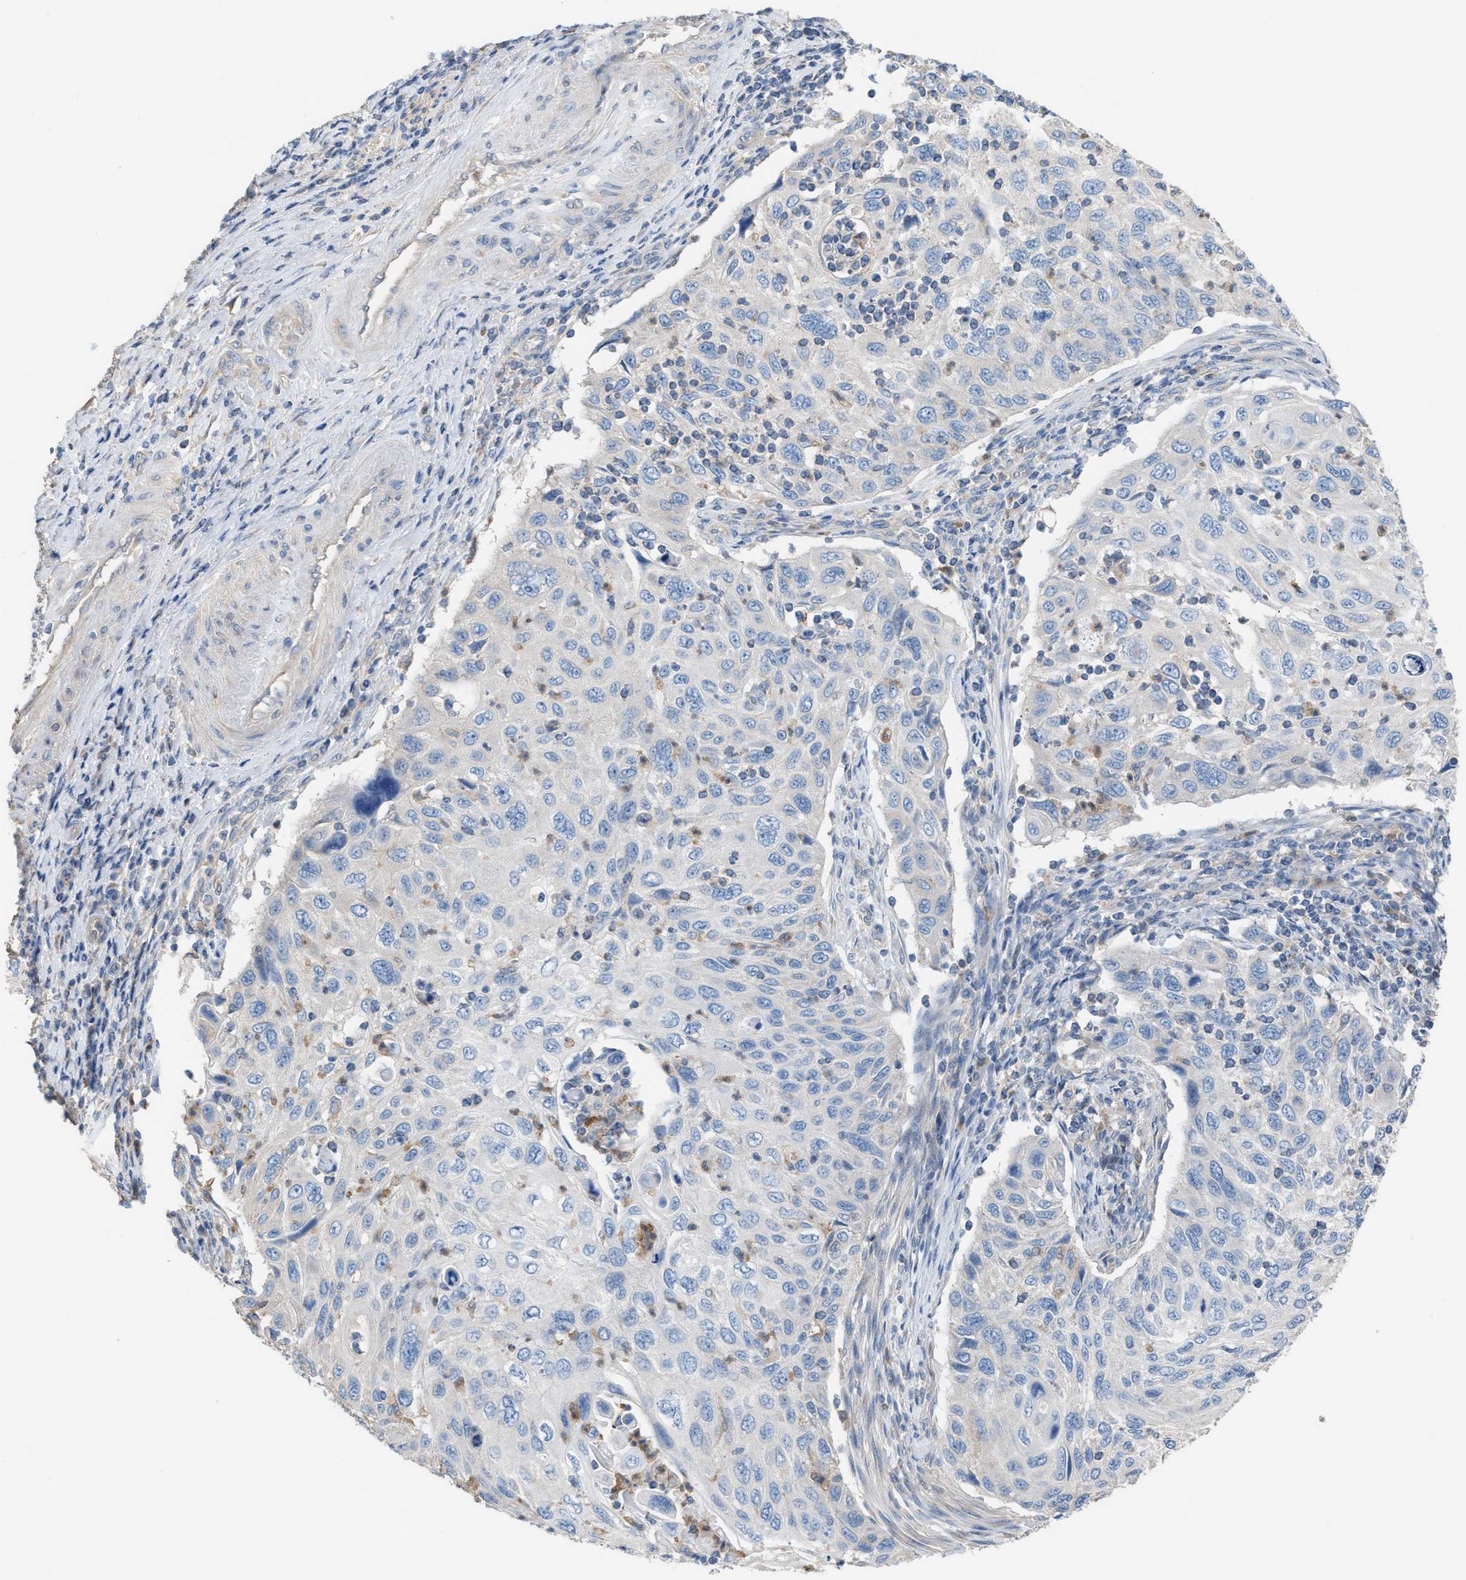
{"staining": {"intensity": "negative", "quantity": "none", "location": "none"}, "tissue": "cervical cancer", "cell_type": "Tumor cells", "image_type": "cancer", "snomed": [{"axis": "morphology", "description": "Squamous cell carcinoma, NOS"}, {"axis": "topography", "description": "Cervix"}], "caption": "A high-resolution photomicrograph shows IHC staining of cervical squamous cell carcinoma, which reveals no significant positivity in tumor cells.", "gene": "NQO2", "patient": {"sex": "female", "age": 70}}